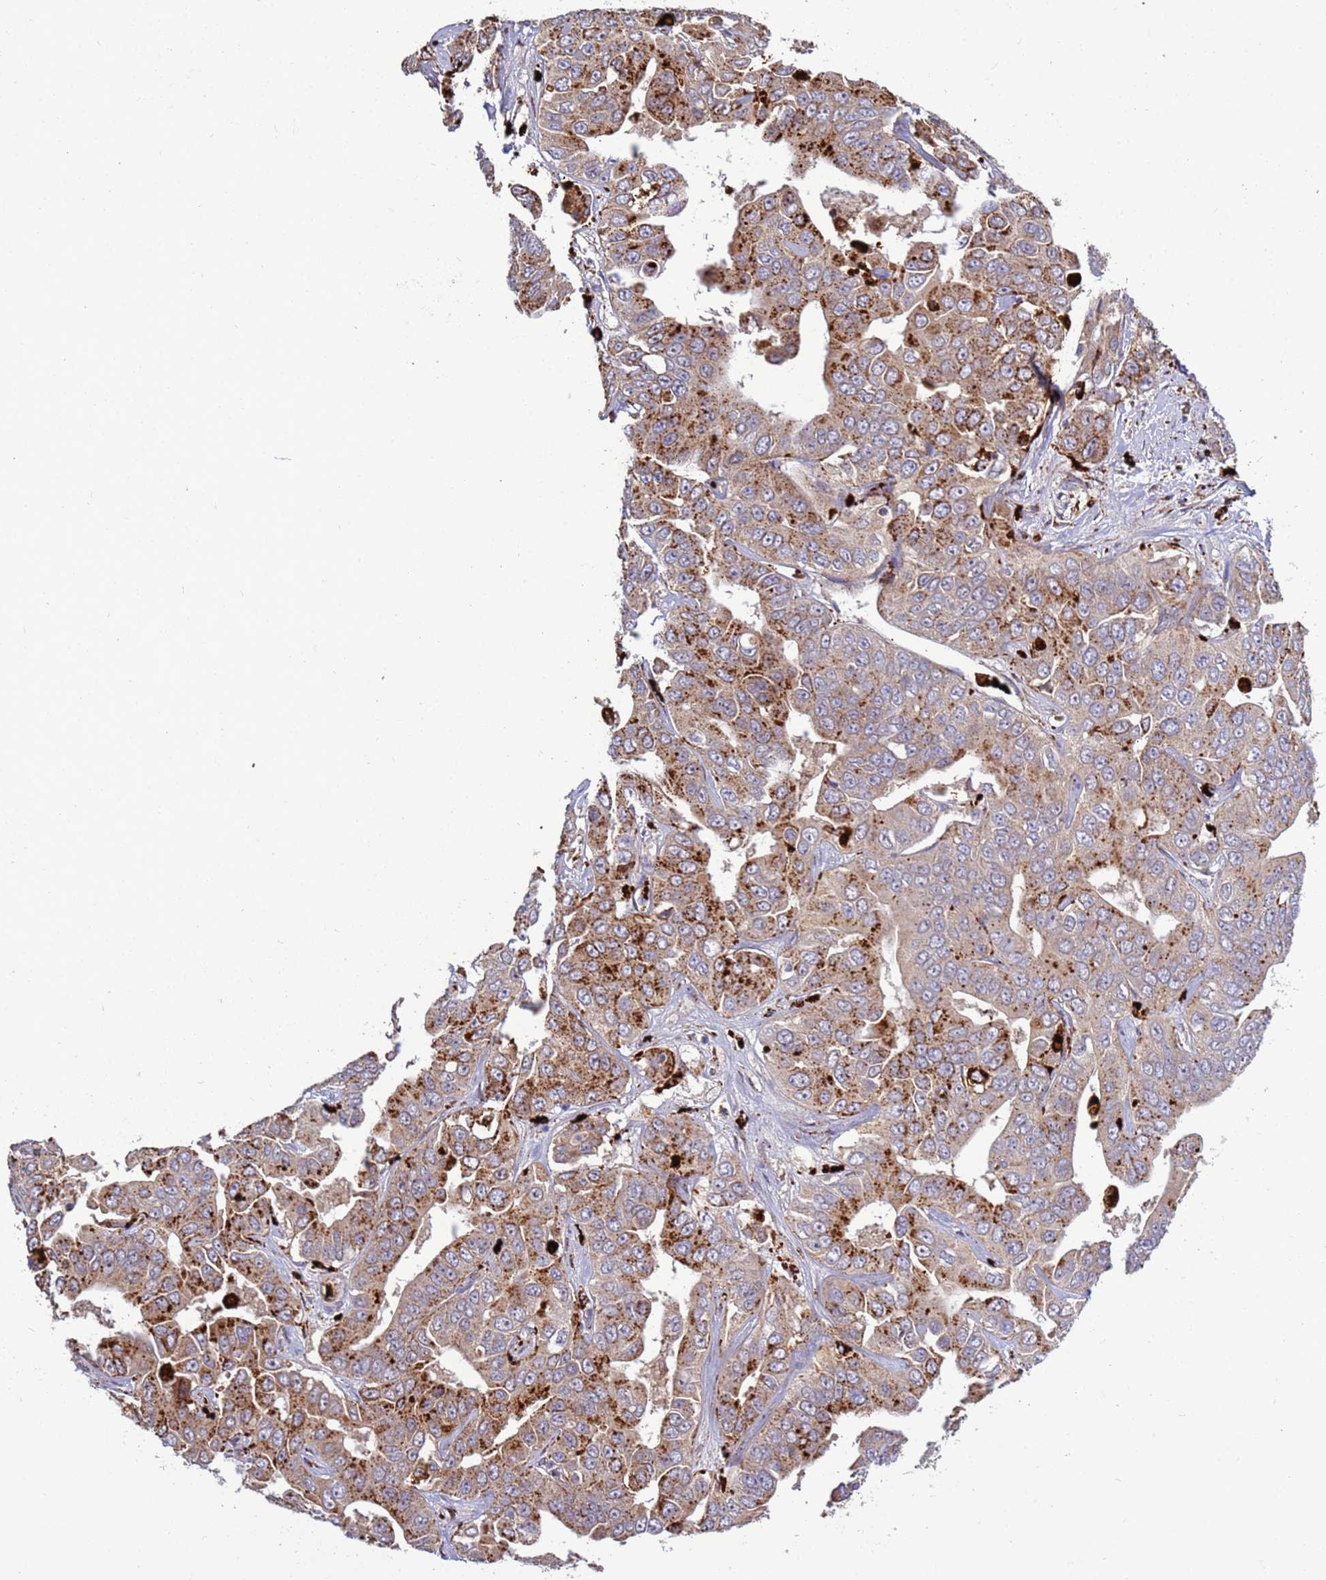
{"staining": {"intensity": "moderate", "quantity": ">75%", "location": "cytoplasmic/membranous"}, "tissue": "liver cancer", "cell_type": "Tumor cells", "image_type": "cancer", "snomed": [{"axis": "morphology", "description": "Cholangiocarcinoma"}, {"axis": "topography", "description": "Liver"}], "caption": "IHC (DAB (3,3'-diaminobenzidine)) staining of liver cancer reveals moderate cytoplasmic/membranous protein expression in about >75% of tumor cells.", "gene": "VPS36", "patient": {"sex": "female", "age": 52}}